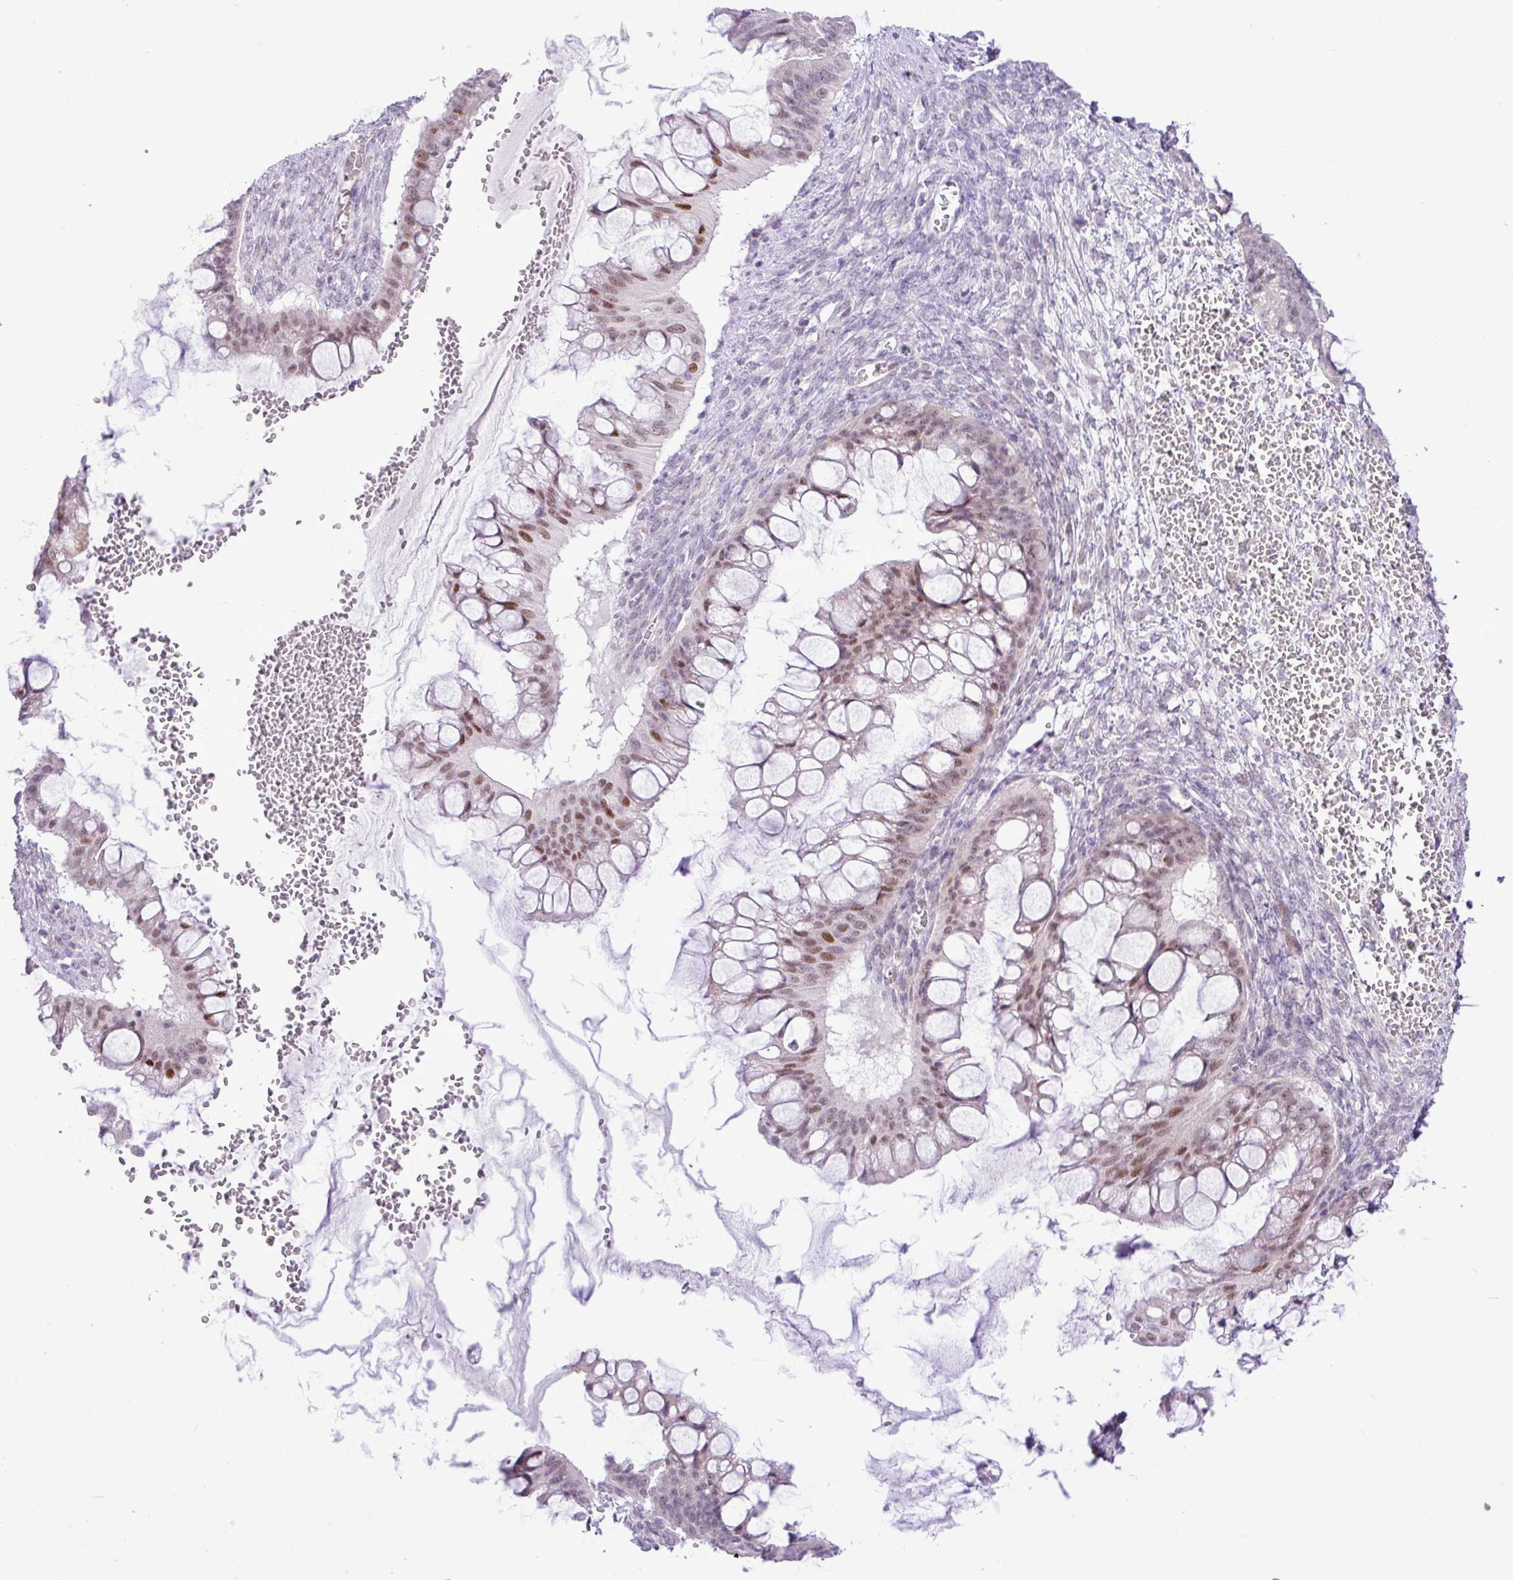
{"staining": {"intensity": "moderate", "quantity": "25%-75%", "location": "nuclear"}, "tissue": "ovarian cancer", "cell_type": "Tumor cells", "image_type": "cancer", "snomed": [{"axis": "morphology", "description": "Cystadenocarcinoma, mucinous, NOS"}, {"axis": "topography", "description": "Ovary"}], "caption": "IHC of ovarian cancer exhibits medium levels of moderate nuclear expression in approximately 25%-75% of tumor cells.", "gene": "ELOA2", "patient": {"sex": "female", "age": 73}}